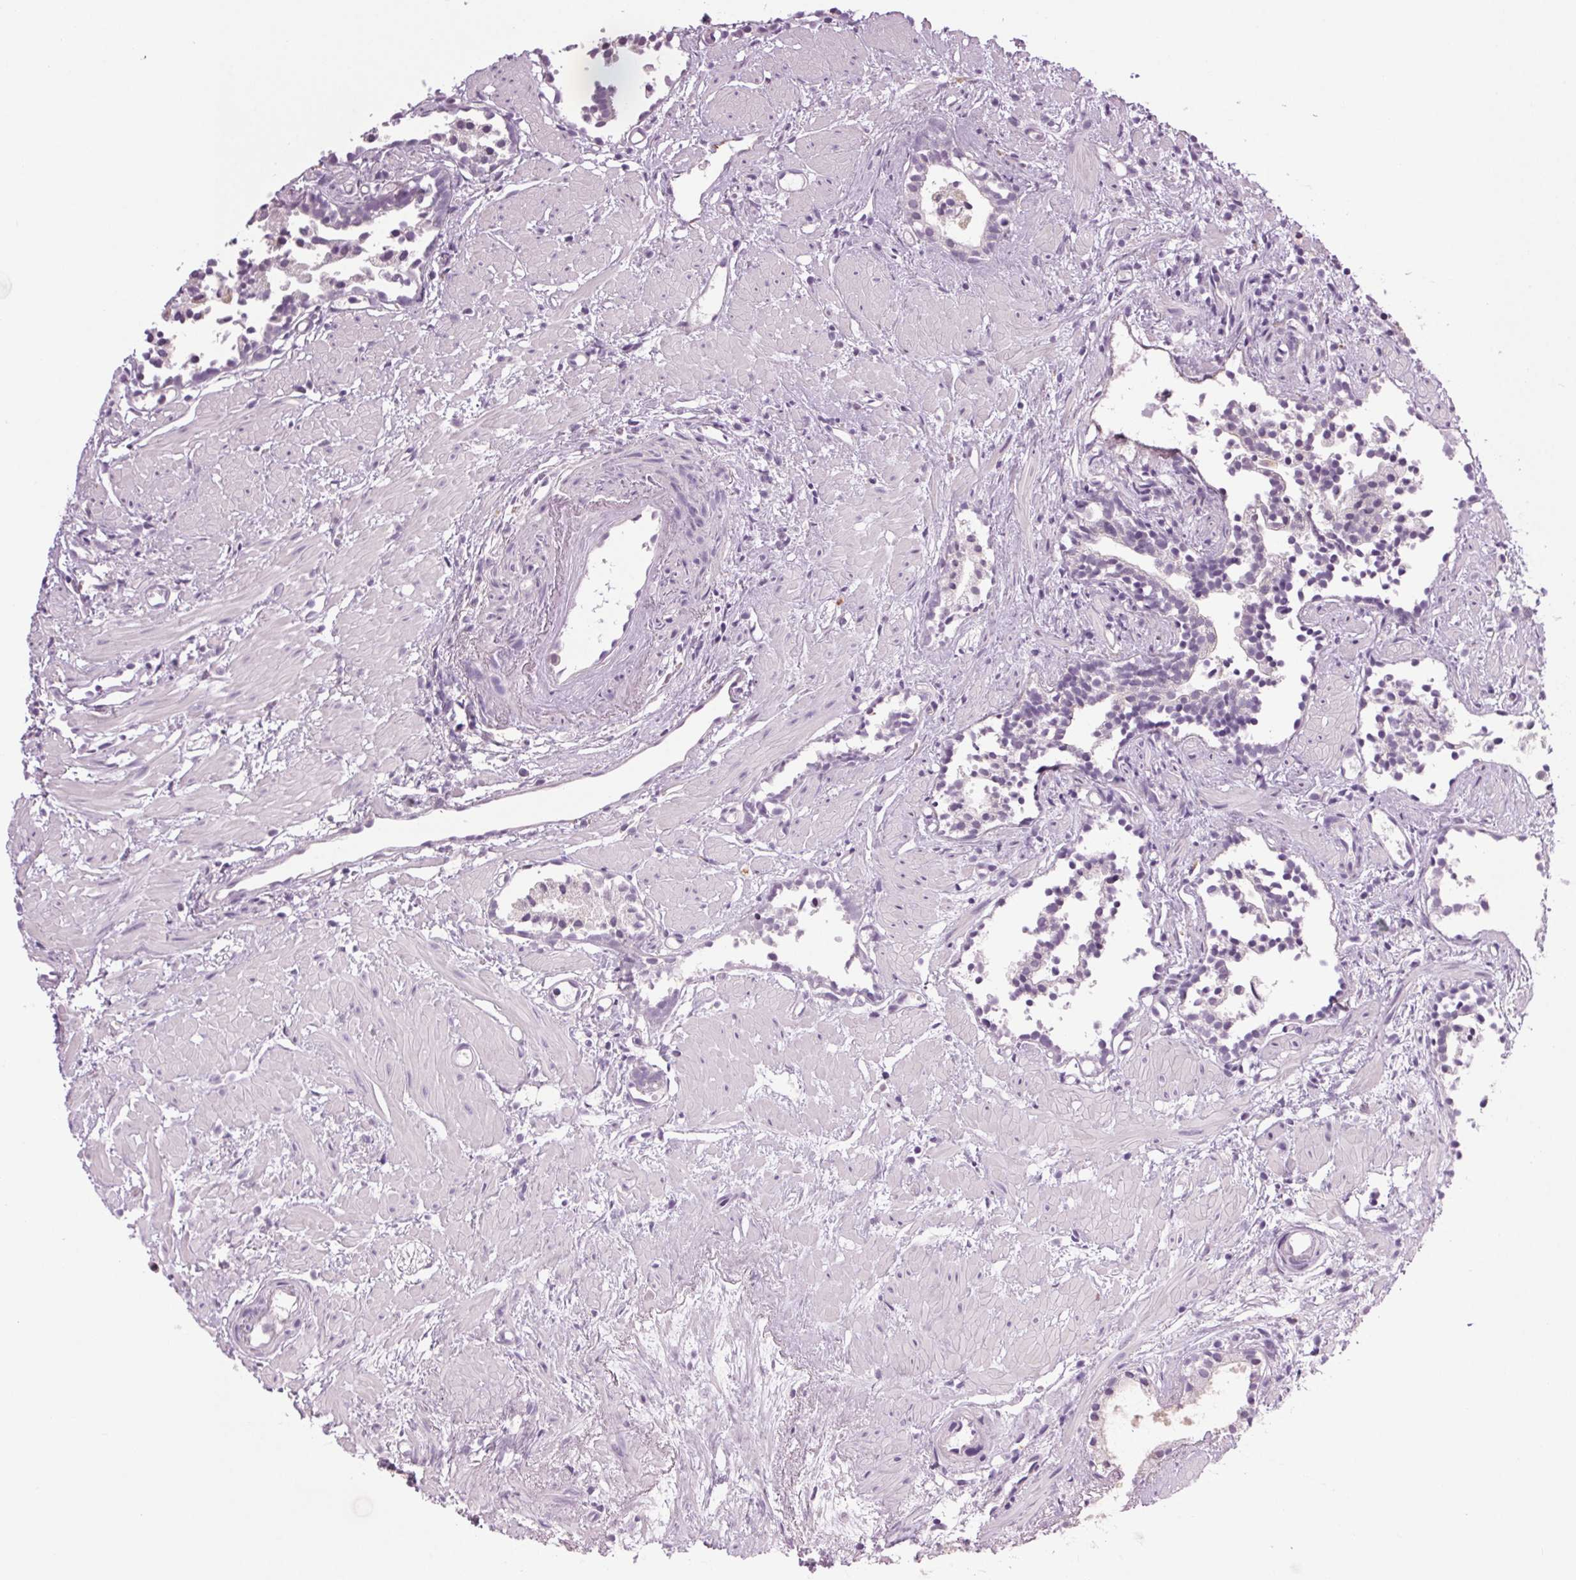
{"staining": {"intensity": "negative", "quantity": "none", "location": "none"}, "tissue": "prostate cancer", "cell_type": "Tumor cells", "image_type": "cancer", "snomed": [{"axis": "morphology", "description": "Adenocarcinoma, High grade"}, {"axis": "topography", "description": "Prostate"}], "caption": "Human prostate cancer stained for a protein using immunohistochemistry exhibits no expression in tumor cells.", "gene": "MPO", "patient": {"sex": "male", "age": 83}}